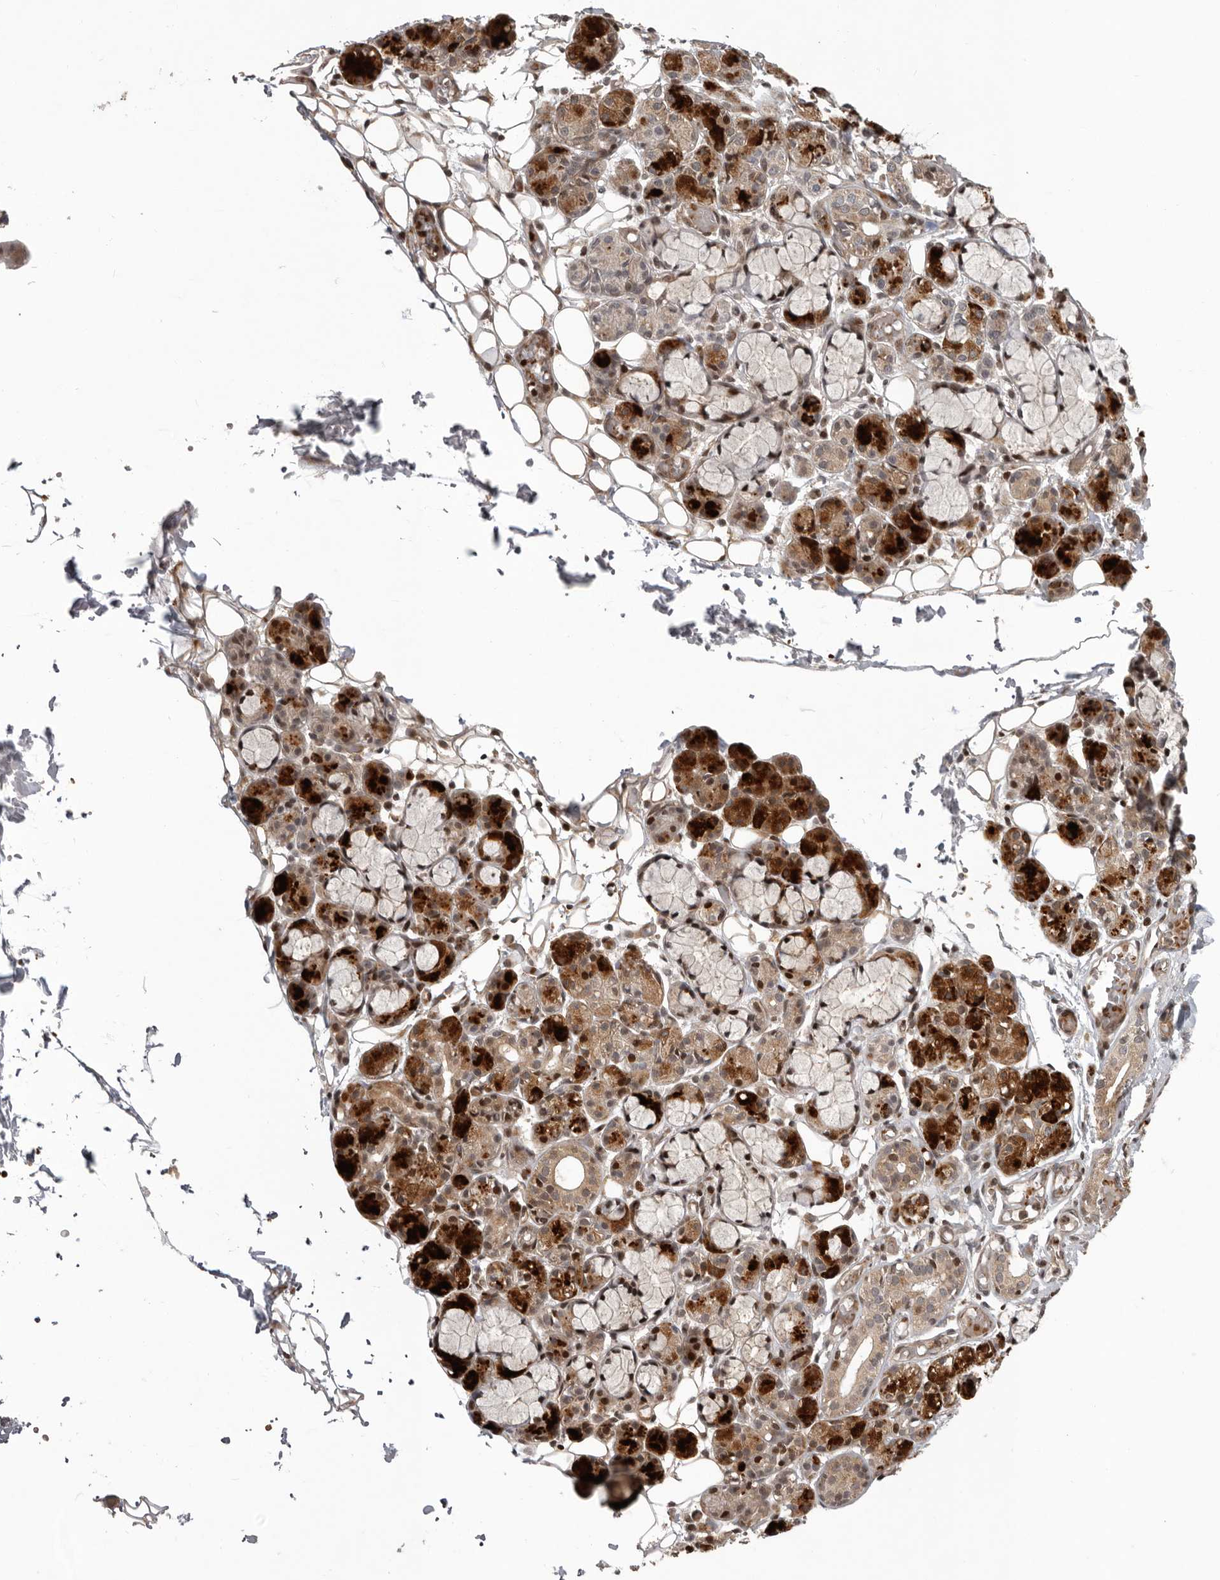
{"staining": {"intensity": "strong", "quantity": ">75%", "location": "cytoplasmic/membranous,nuclear"}, "tissue": "salivary gland", "cell_type": "Glandular cells", "image_type": "normal", "snomed": [{"axis": "morphology", "description": "Normal tissue, NOS"}, {"axis": "topography", "description": "Salivary gland"}], "caption": "About >75% of glandular cells in unremarkable human salivary gland demonstrate strong cytoplasmic/membranous,nuclear protein positivity as visualized by brown immunohistochemical staining.", "gene": "RABIF", "patient": {"sex": "male", "age": 63}}